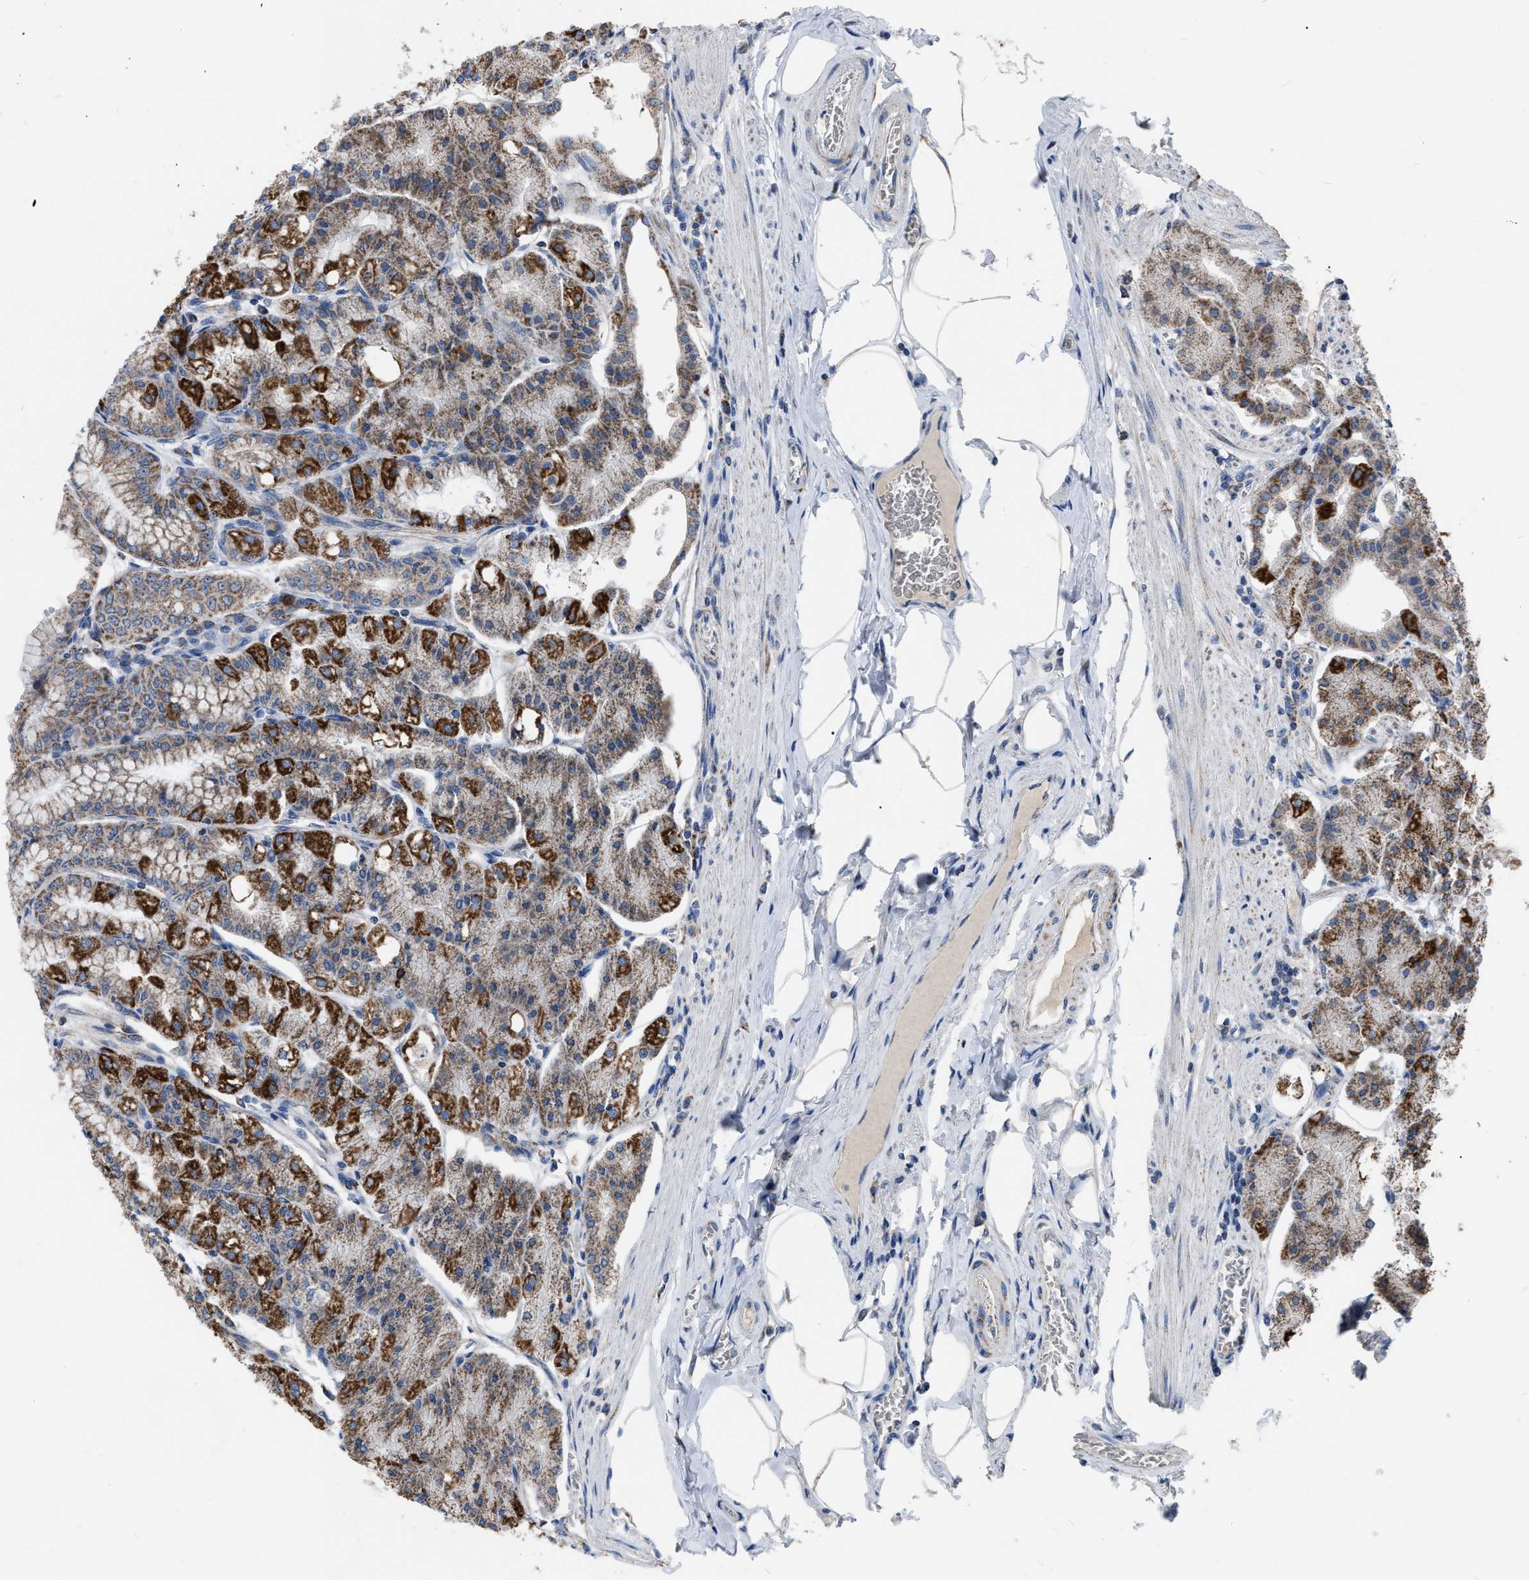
{"staining": {"intensity": "strong", "quantity": "25%-75%", "location": "cytoplasmic/membranous"}, "tissue": "stomach", "cell_type": "Glandular cells", "image_type": "normal", "snomed": [{"axis": "morphology", "description": "Normal tissue, NOS"}, {"axis": "topography", "description": "Stomach, lower"}], "caption": "Normal stomach demonstrates strong cytoplasmic/membranous expression in about 25%-75% of glandular cells, visualized by immunohistochemistry. Nuclei are stained in blue.", "gene": "DDX56", "patient": {"sex": "male", "age": 71}}